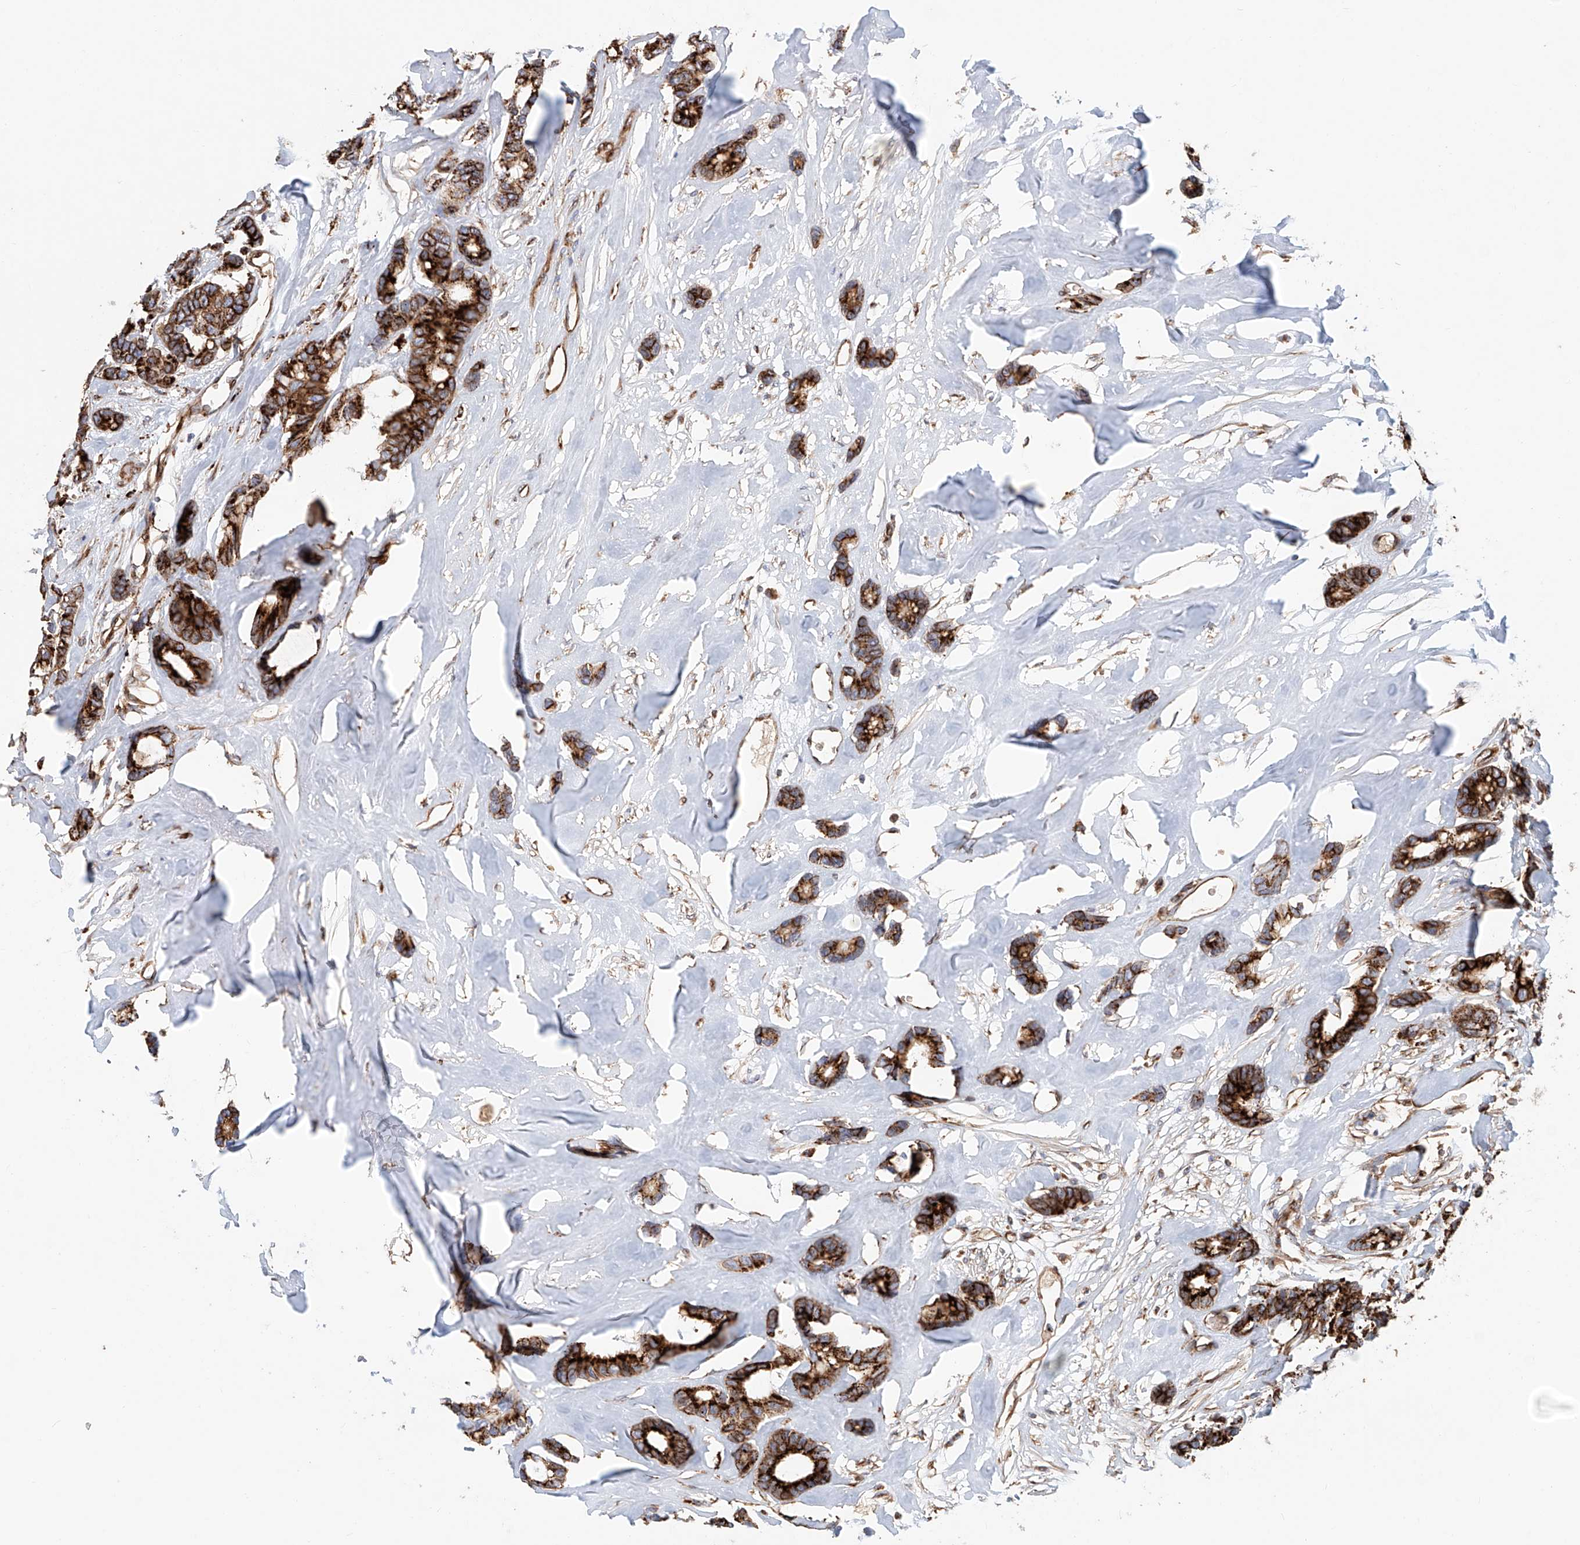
{"staining": {"intensity": "strong", "quantity": ">75%", "location": "cytoplasmic/membranous"}, "tissue": "breast cancer", "cell_type": "Tumor cells", "image_type": "cancer", "snomed": [{"axis": "morphology", "description": "Duct carcinoma"}, {"axis": "topography", "description": "Breast"}], "caption": "Immunohistochemical staining of breast invasive ductal carcinoma displays high levels of strong cytoplasmic/membranous protein staining in approximately >75% of tumor cells.", "gene": "HGSNAT", "patient": {"sex": "female", "age": 87}}